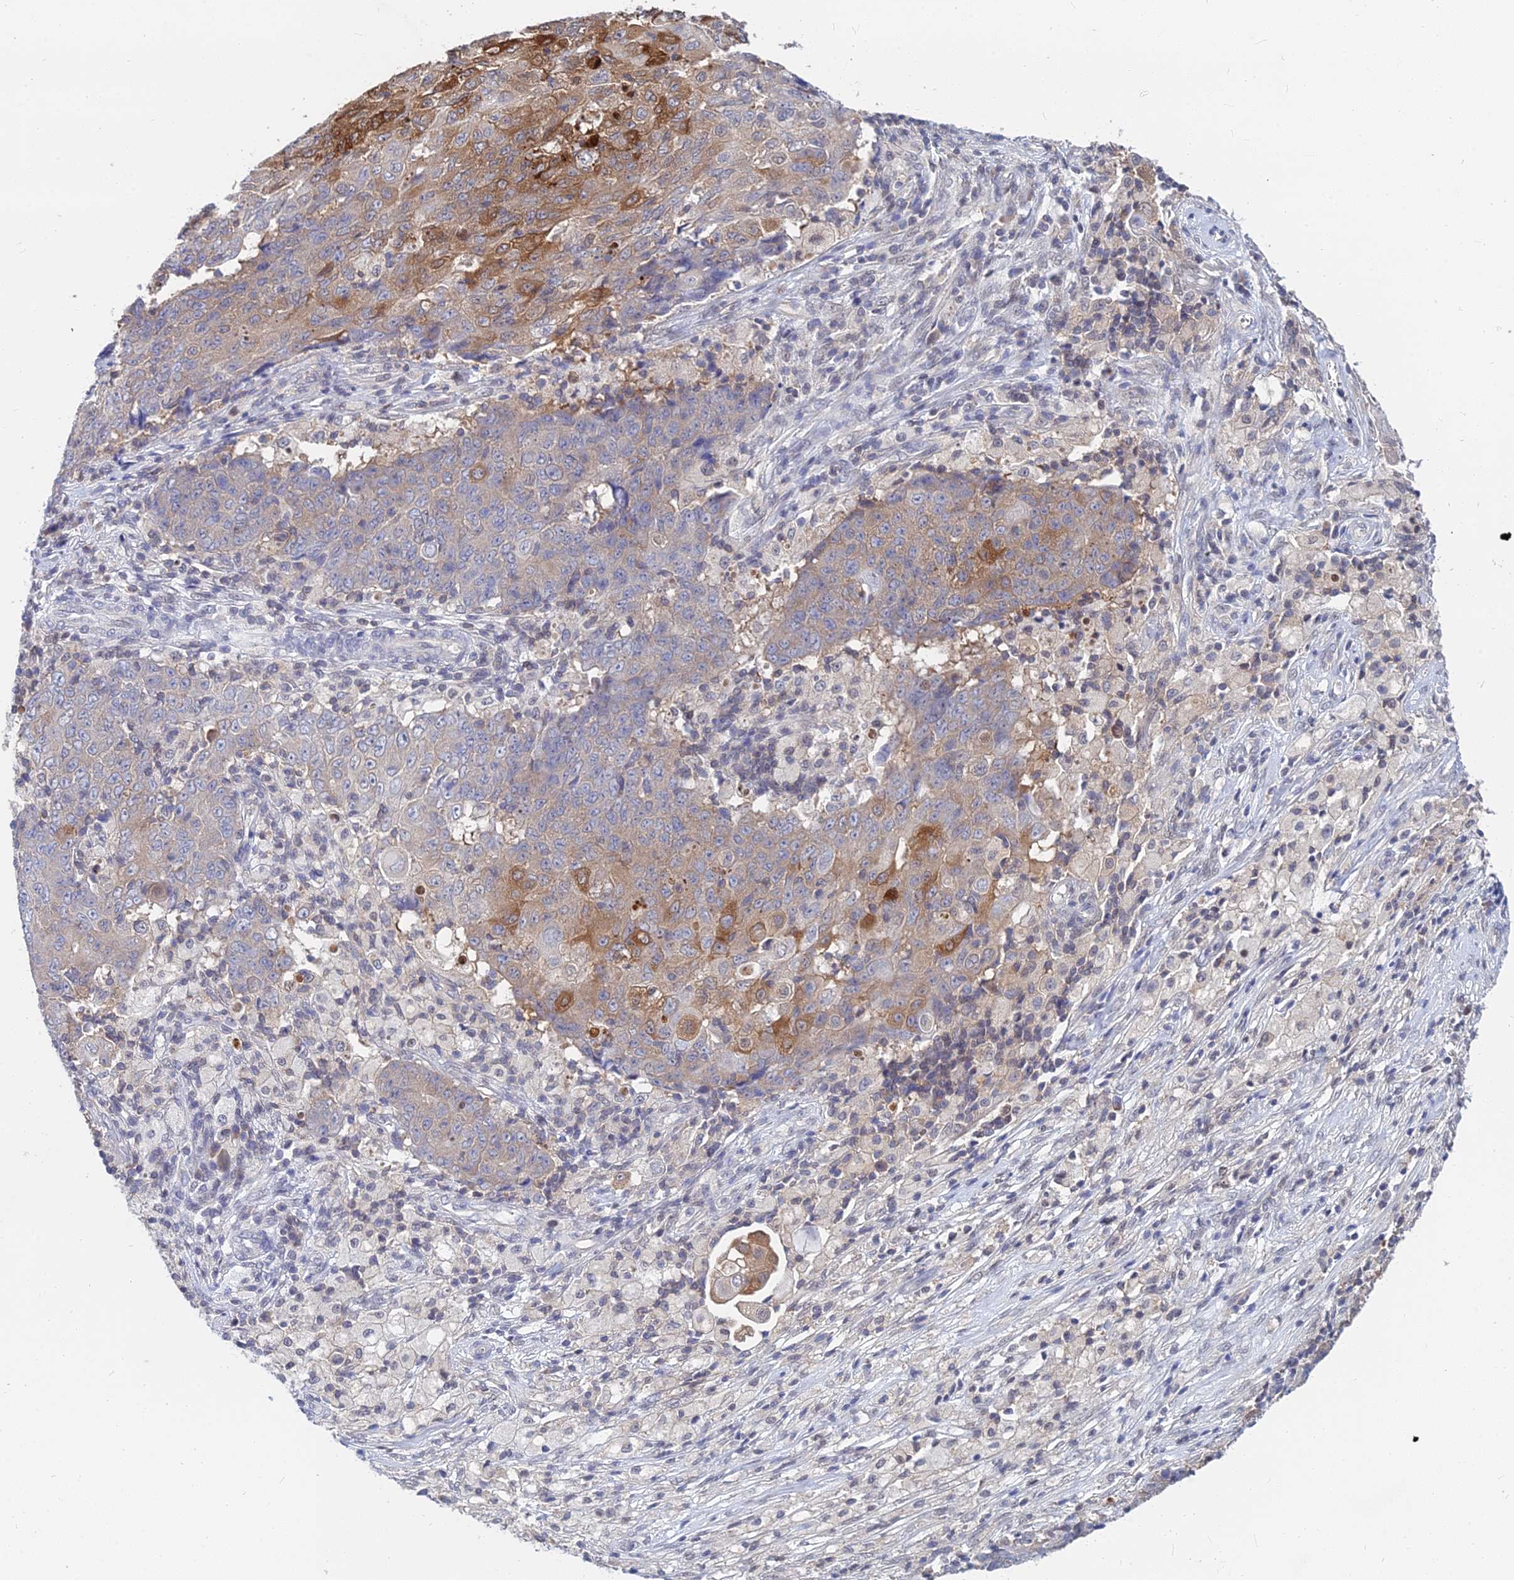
{"staining": {"intensity": "moderate", "quantity": "<25%", "location": "cytoplasmic/membranous"}, "tissue": "ovarian cancer", "cell_type": "Tumor cells", "image_type": "cancer", "snomed": [{"axis": "morphology", "description": "Carcinoma, endometroid"}, {"axis": "topography", "description": "Ovary"}], "caption": "Protein expression by immunohistochemistry demonstrates moderate cytoplasmic/membranous staining in approximately <25% of tumor cells in ovarian cancer (endometroid carcinoma).", "gene": "B3GALT4", "patient": {"sex": "female", "age": 42}}